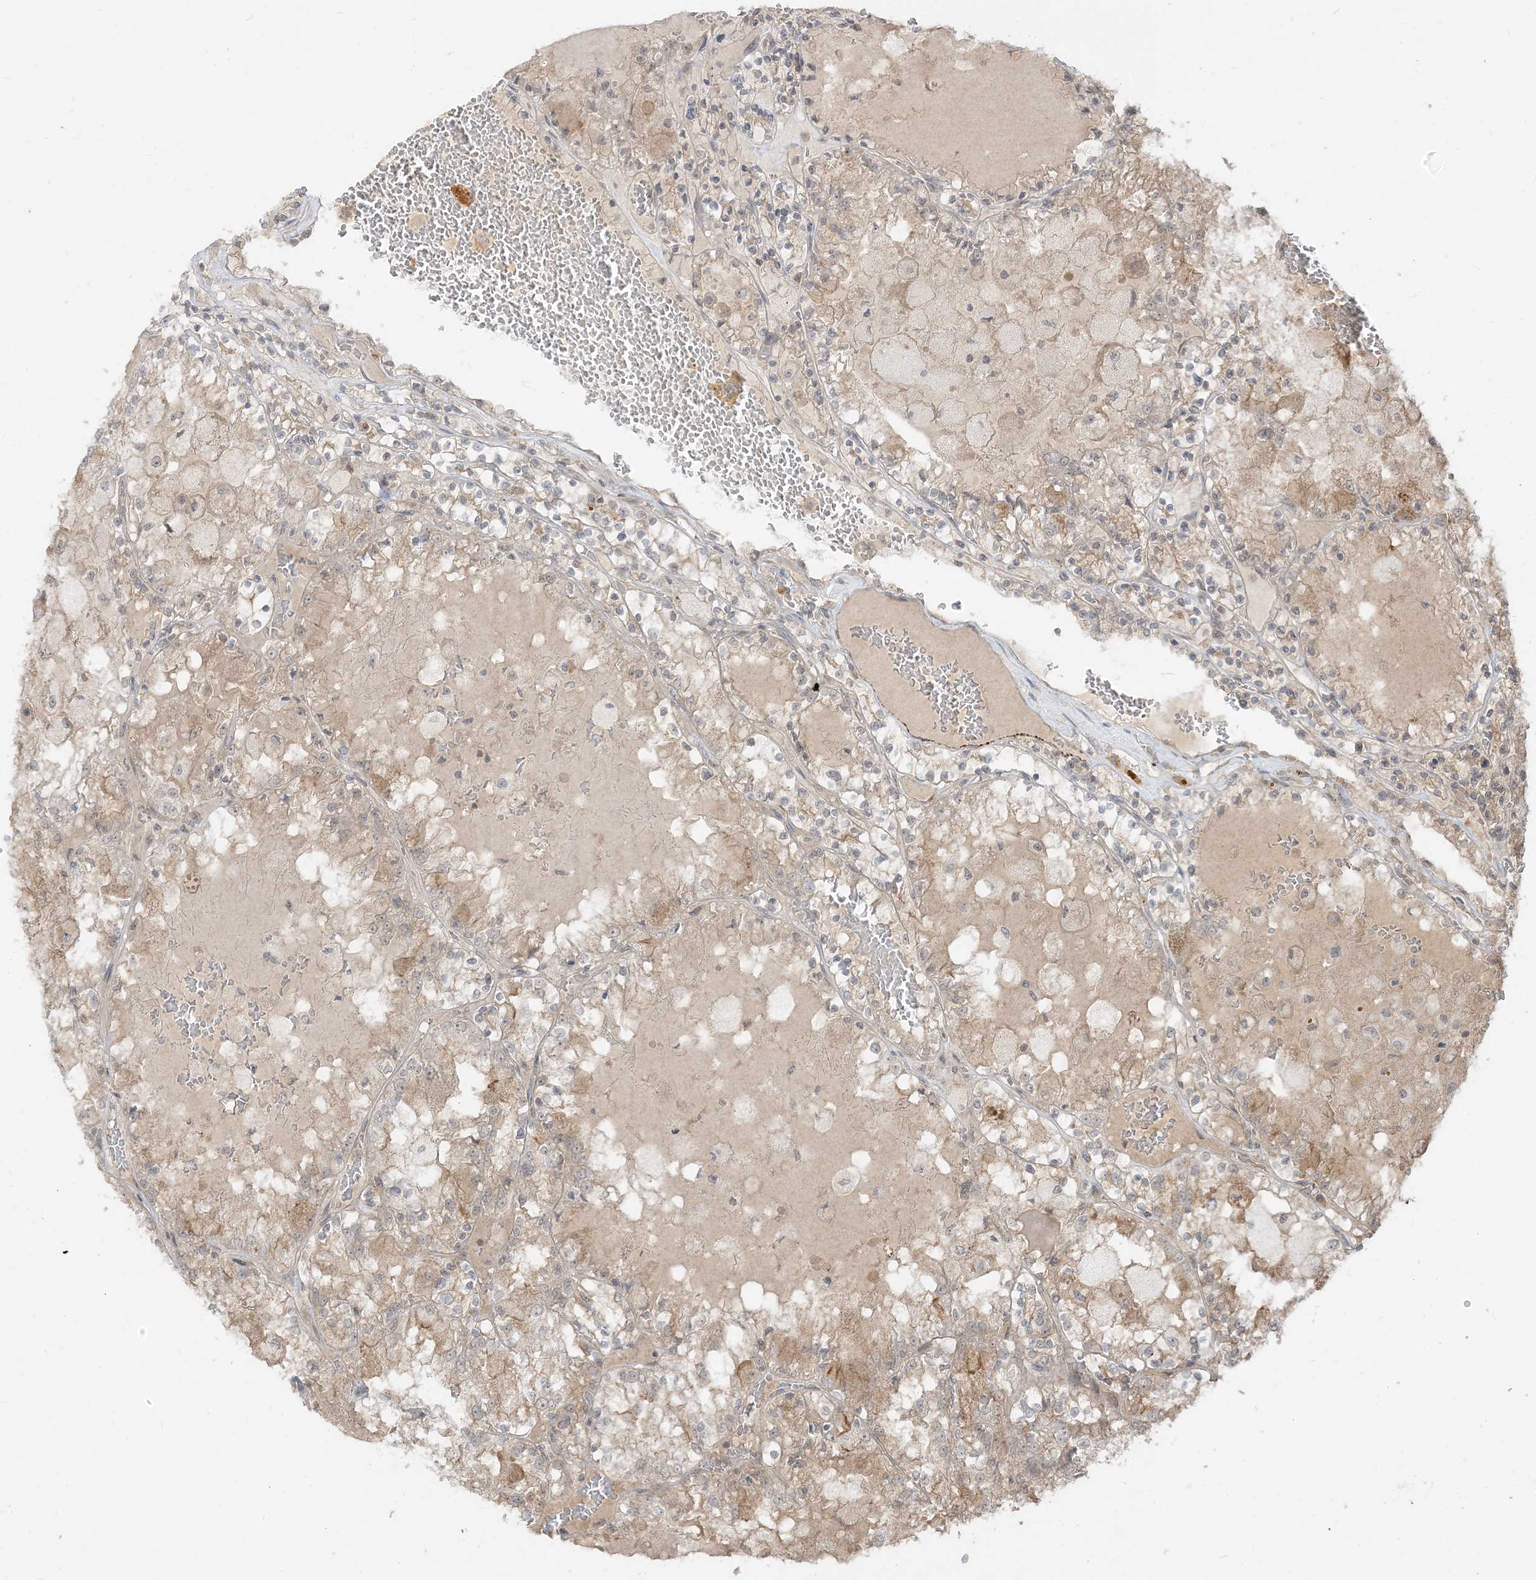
{"staining": {"intensity": "weak", "quantity": "25%-75%", "location": "cytoplasmic/membranous"}, "tissue": "renal cancer", "cell_type": "Tumor cells", "image_type": "cancer", "snomed": [{"axis": "morphology", "description": "Adenocarcinoma, NOS"}, {"axis": "topography", "description": "Kidney"}], "caption": "Immunohistochemistry staining of renal cancer (adenocarcinoma), which reveals low levels of weak cytoplasmic/membranous staining in about 25%-75% of tumor cells indicating weak cytoplasmic/membranous protein positivity. The staining was performed using DAB (brown) for protein detection and nuclei were counterstained in hematoxylin (blue).", "gene": "TBCC", "patient": {"sex": "female", "age": 56}}